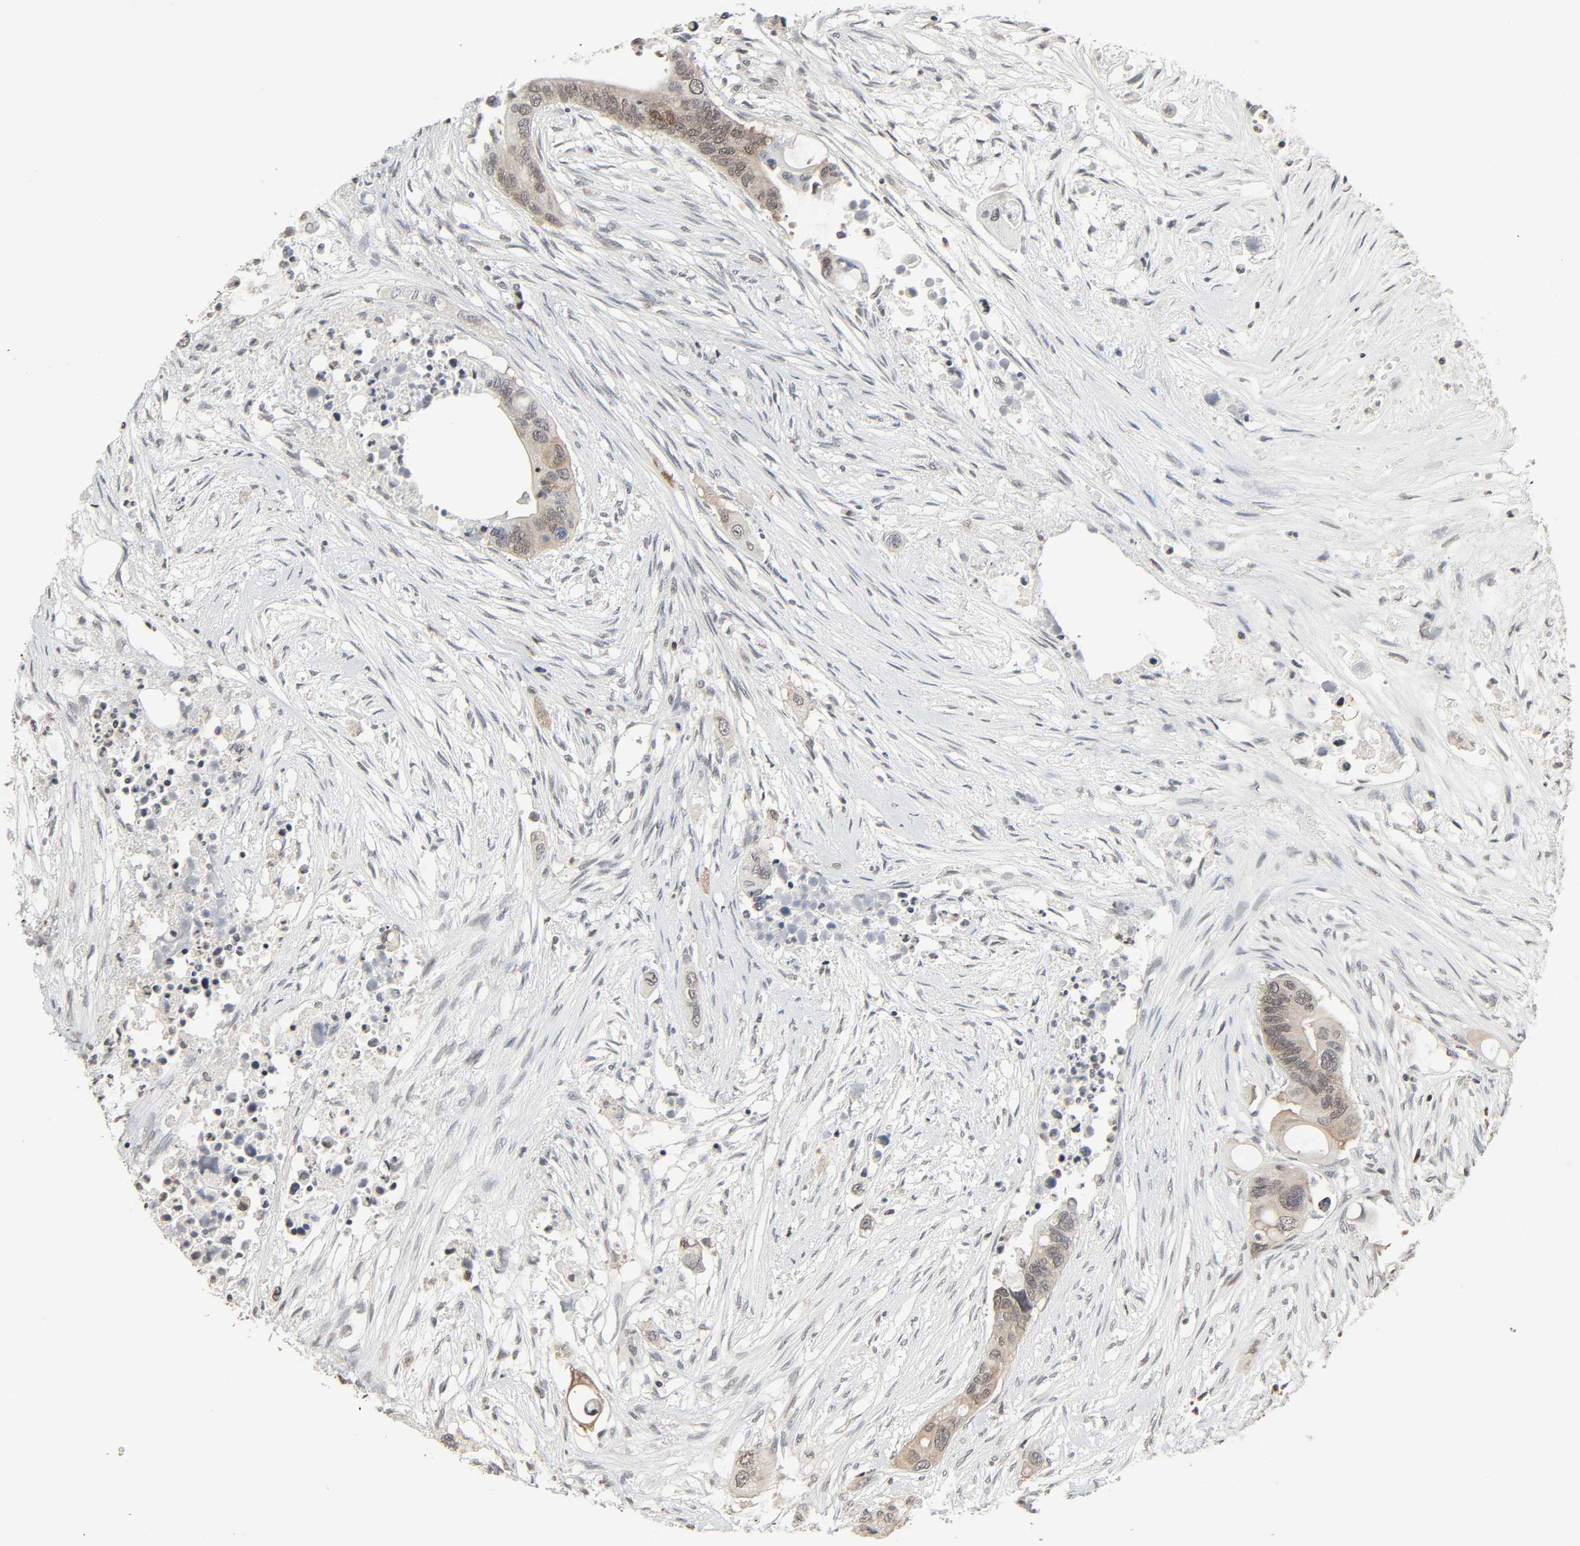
{"staining": {"intensity": "weak", "quantity": "25%-75%", "location": "cytoplasmic/membranous"}, "tissue": "colorectal cancer", "cell_type": "Tumor cells", "image_type": "cancer", "snomed": [{"axis": "morphology", "description": "Adenocarcinoma, NOS"}, {"axis": "topography", "description": "Colon"}], "caption": "A micrograph showing weak cytoplasmic/membranous staining in about 25%-75% of tumor cells in adenocarcinoma (colorectal), as visualized by brown immunohistochemical staining.", "gene": "STK4", "patient": {"sex": "female", "age": 57}}